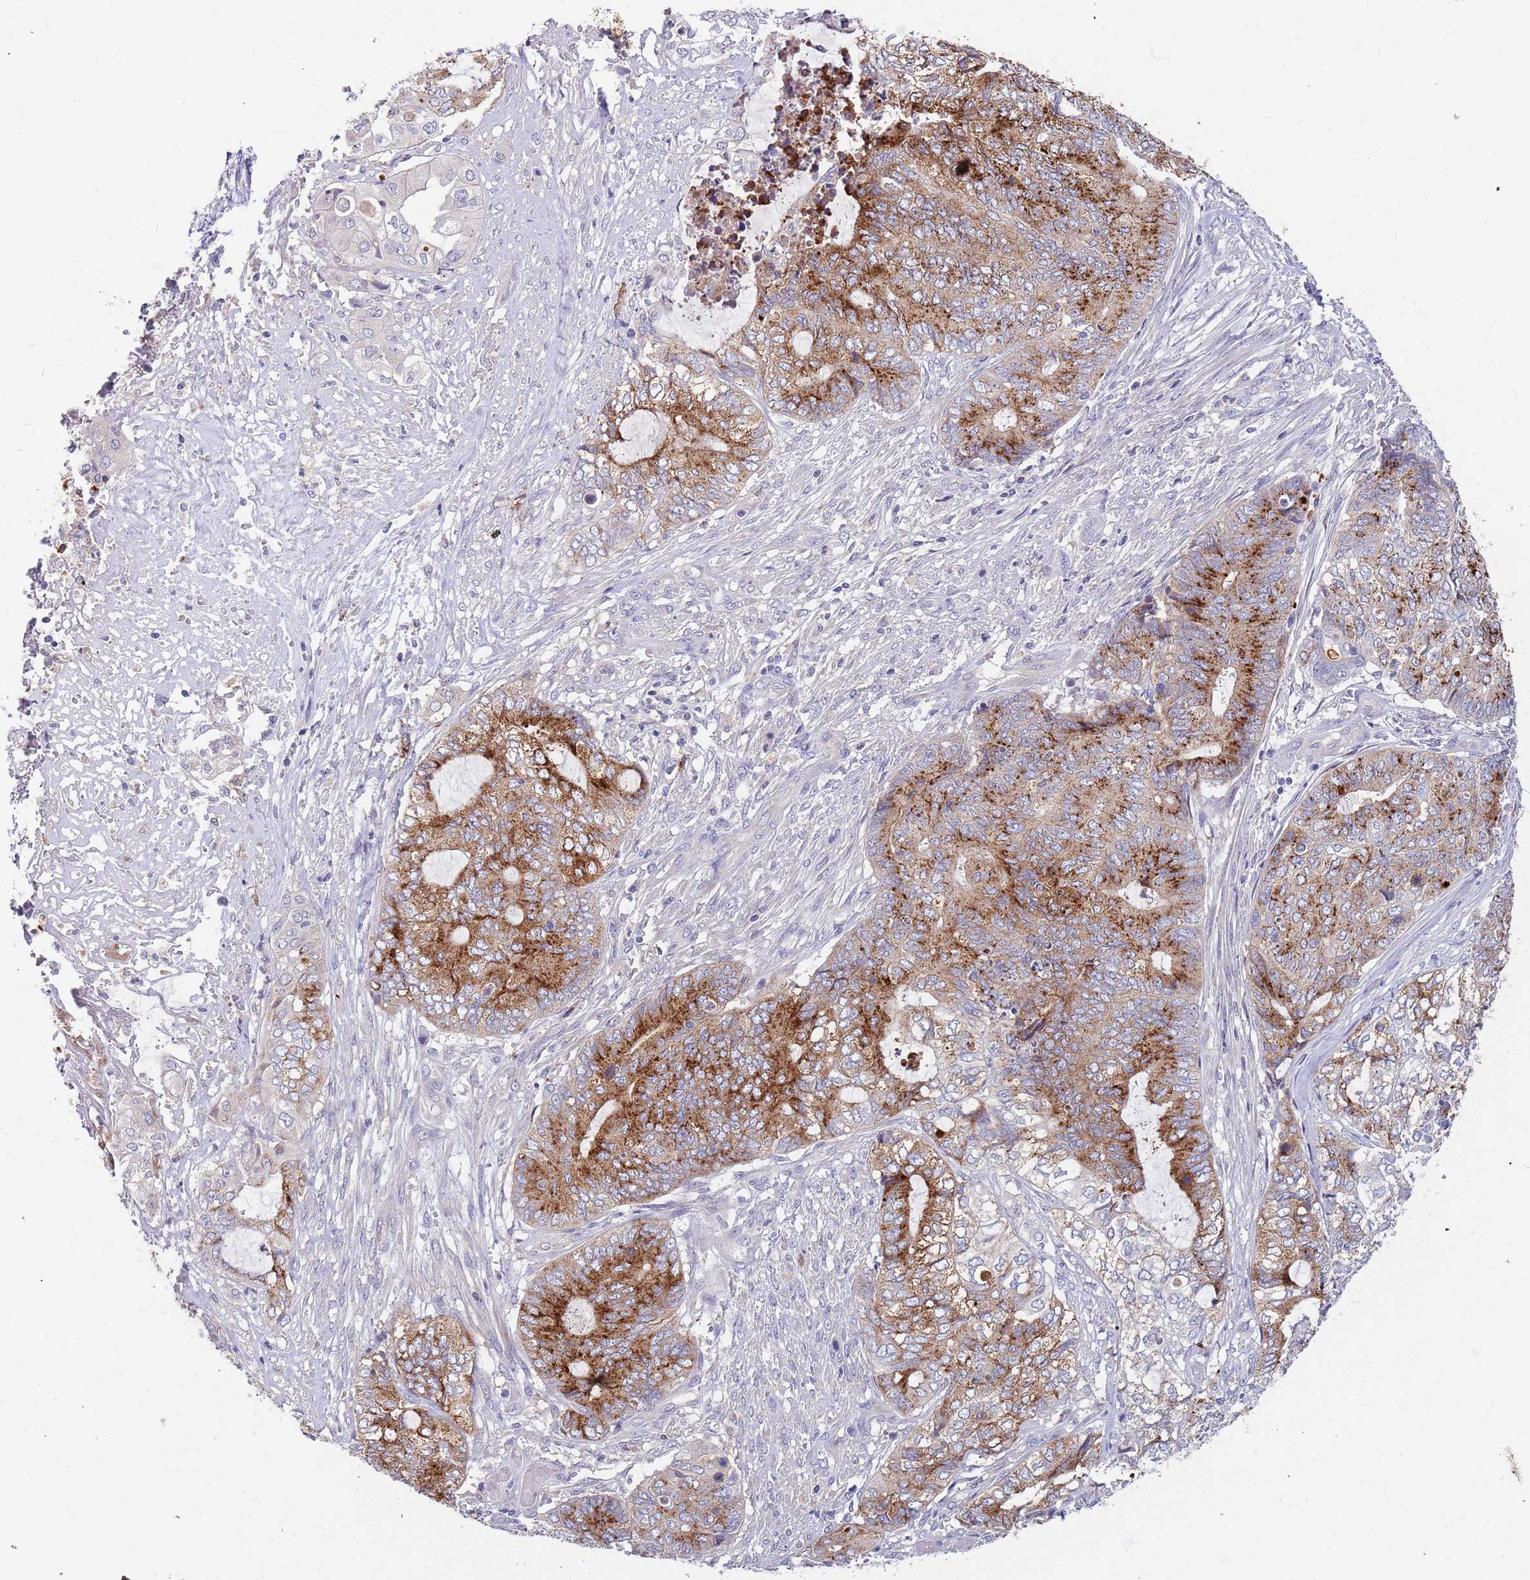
{"staining": {"intensity": "strong", "quantity": ">75%", "location": "cytoplasmic/membranous"}, "tissue": "endometrial cancer", "cell_type": "Tumor cells", "image_type": "cancer", "snomed": [{"axis": "morphology", "description": "Adenocarcinoma, NOS"}, {"axis": "topography", "description": "Uterus"}, {"axis": "topography", "description": "Endometrium"}], "caption": "There is high levels of strong cytoplasmic/membranous positivity in tumor cells of endometrial cancer, as demonstrated by immunohistochemical staining (brown color).", "gene": "BORCS5", "patient": {"sex": "female", "age": 70}}